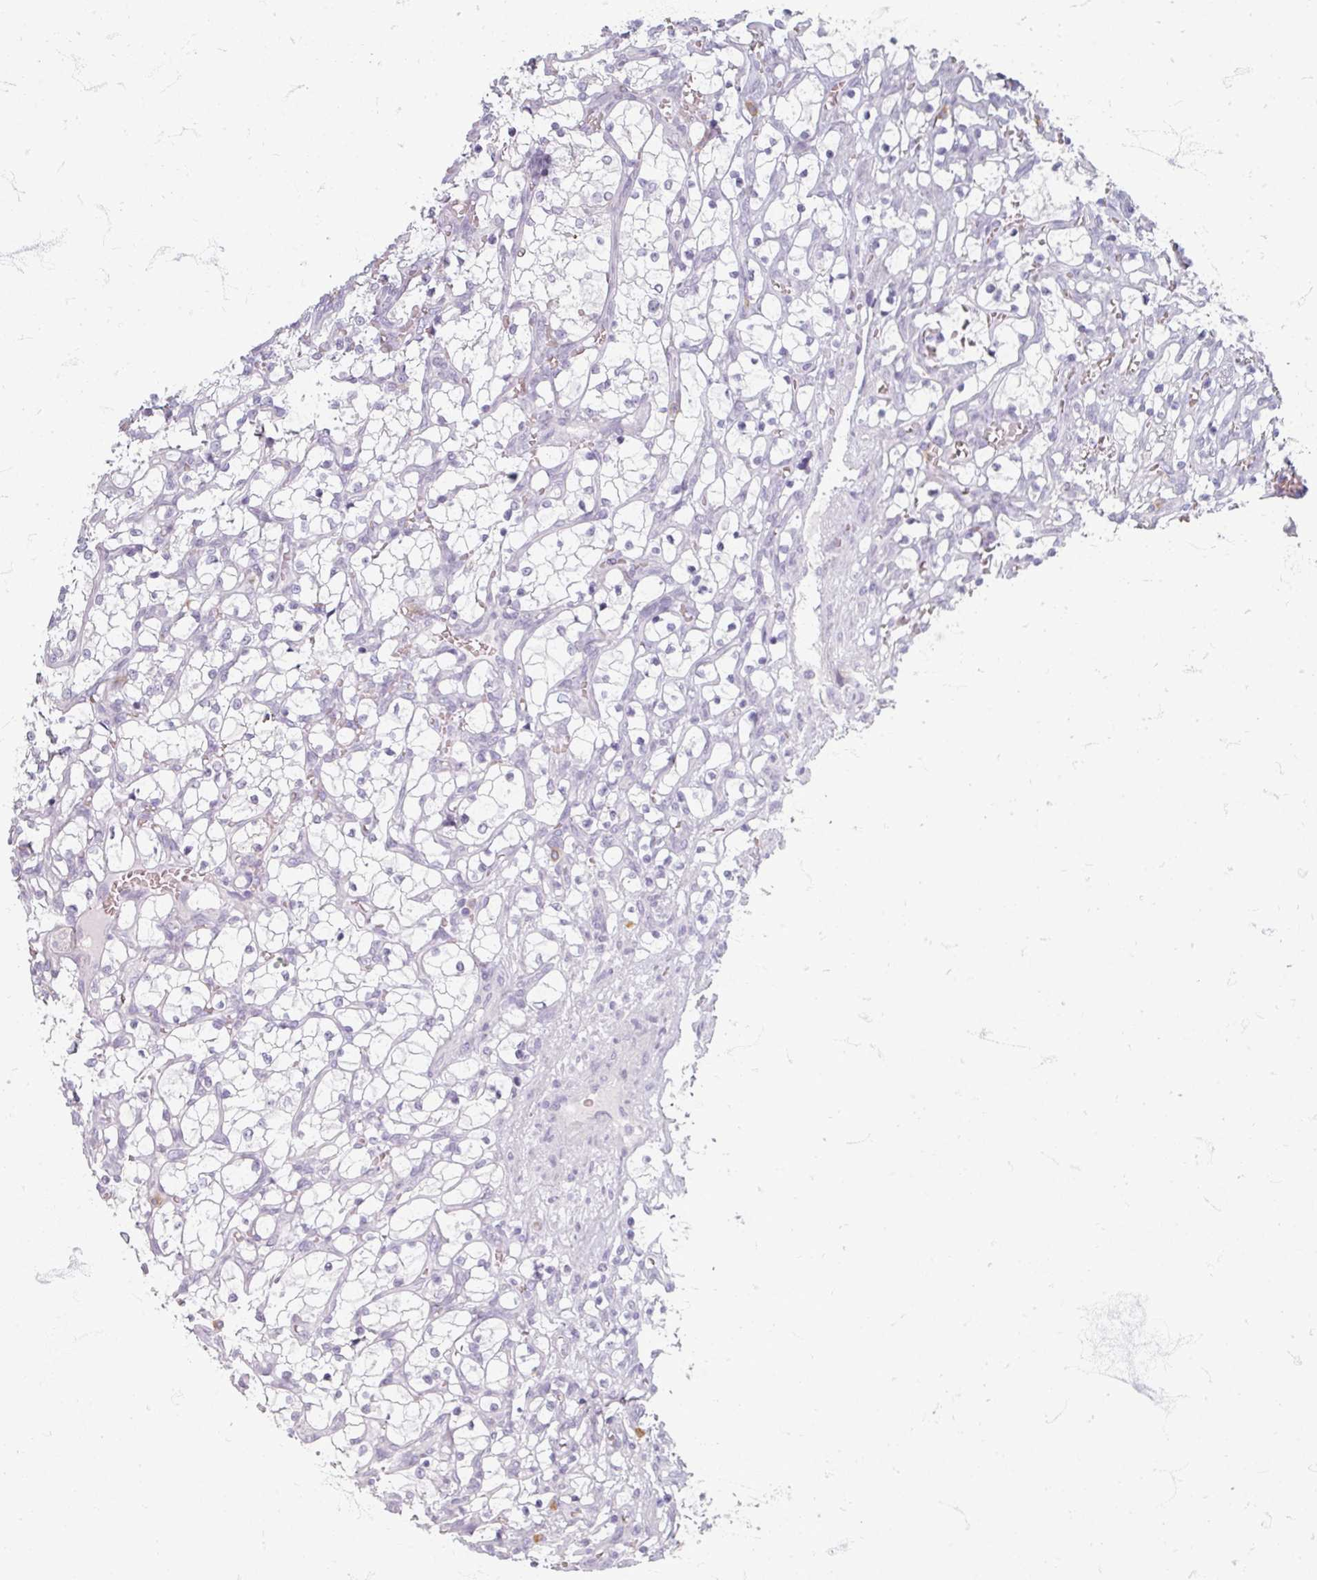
{"staining": {"intensity": "negative", "quantity": "none", "location": "none"}, "tissue": "renal cancer", "cell_type": "Tumor cells", "image_type": "cancer", "snomed": [{"axis": "morphology", "description": "Adenocarcinoma, NOS"}, {"axis": "topography", "description": "Kidney"}], "caption": "IHC photomicrograph of renal cancer (adenocarcinoma) stained for a protein (brown), which demonstrates no positivity in tumor cells. (Stains: DAB immunohistochemistry with hematoxylin counter stain, Microscopy: brightfield microscopy at high magnification).", "gene": "ZNF878", "patient": {"sex": "female", "age": 69}}